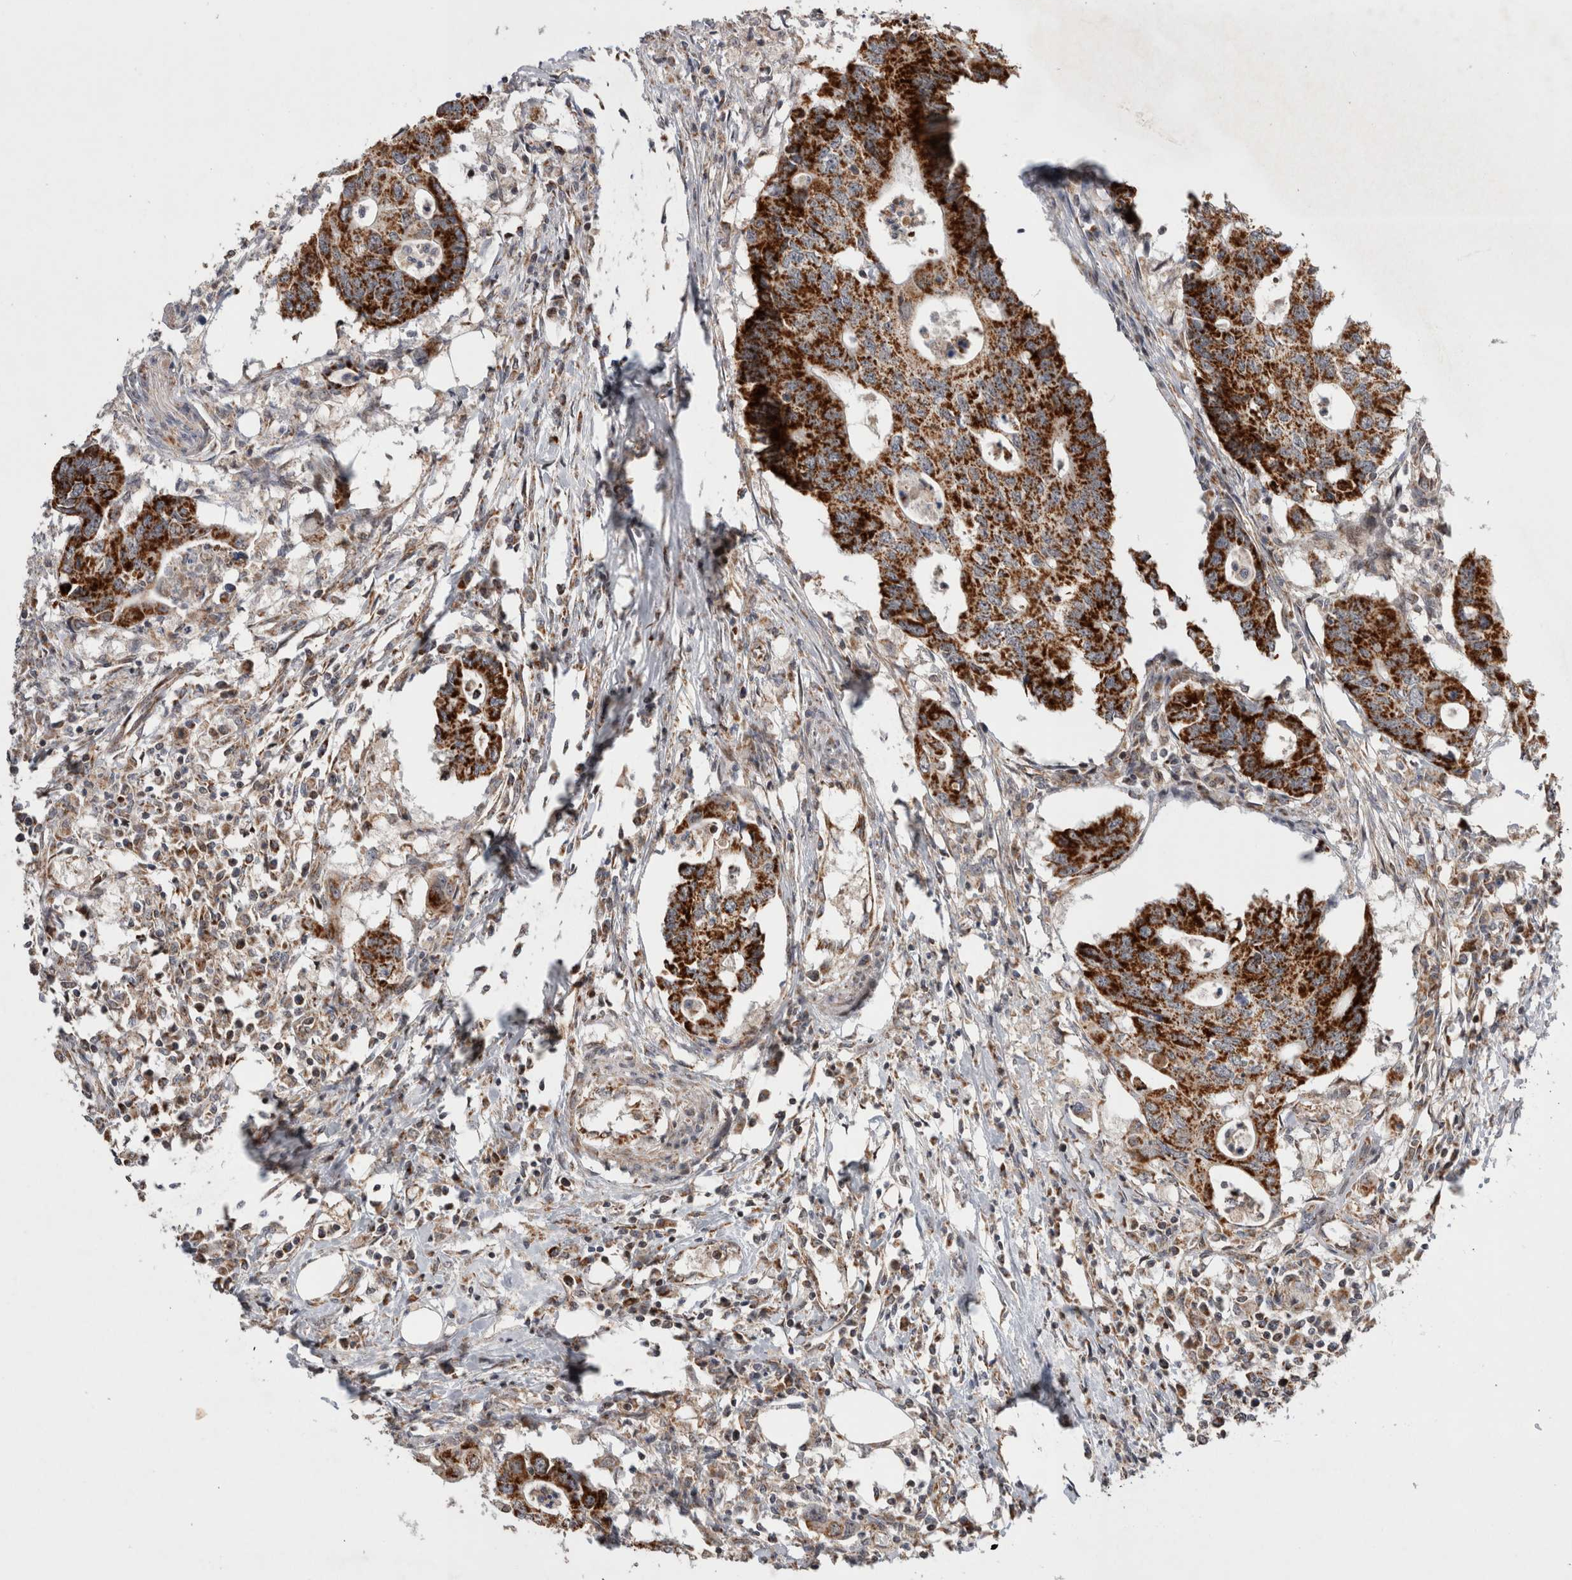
{"staining": {"intensity": "strong", "quantity": ">75%", "location": "cytoplasmic/membranous"}, "tissue": "colorectal cancer", "cell_type": "Tumor cells", "image_type": "cancer", "snomed": [{"axis": "morphology", "description": "Adenocarcinoma, NOS"}, {"axis": "topography", "description": "Colon"}], "caption": "Immunohistochemical staining of human adenocarcinoma (colorectal) displays high levels of strong cytoplasmic/membranous protein positivity in about >75% of tumor cells.", "gene": "MRPL37", "patient": {"sex": "male", "age": 71}}